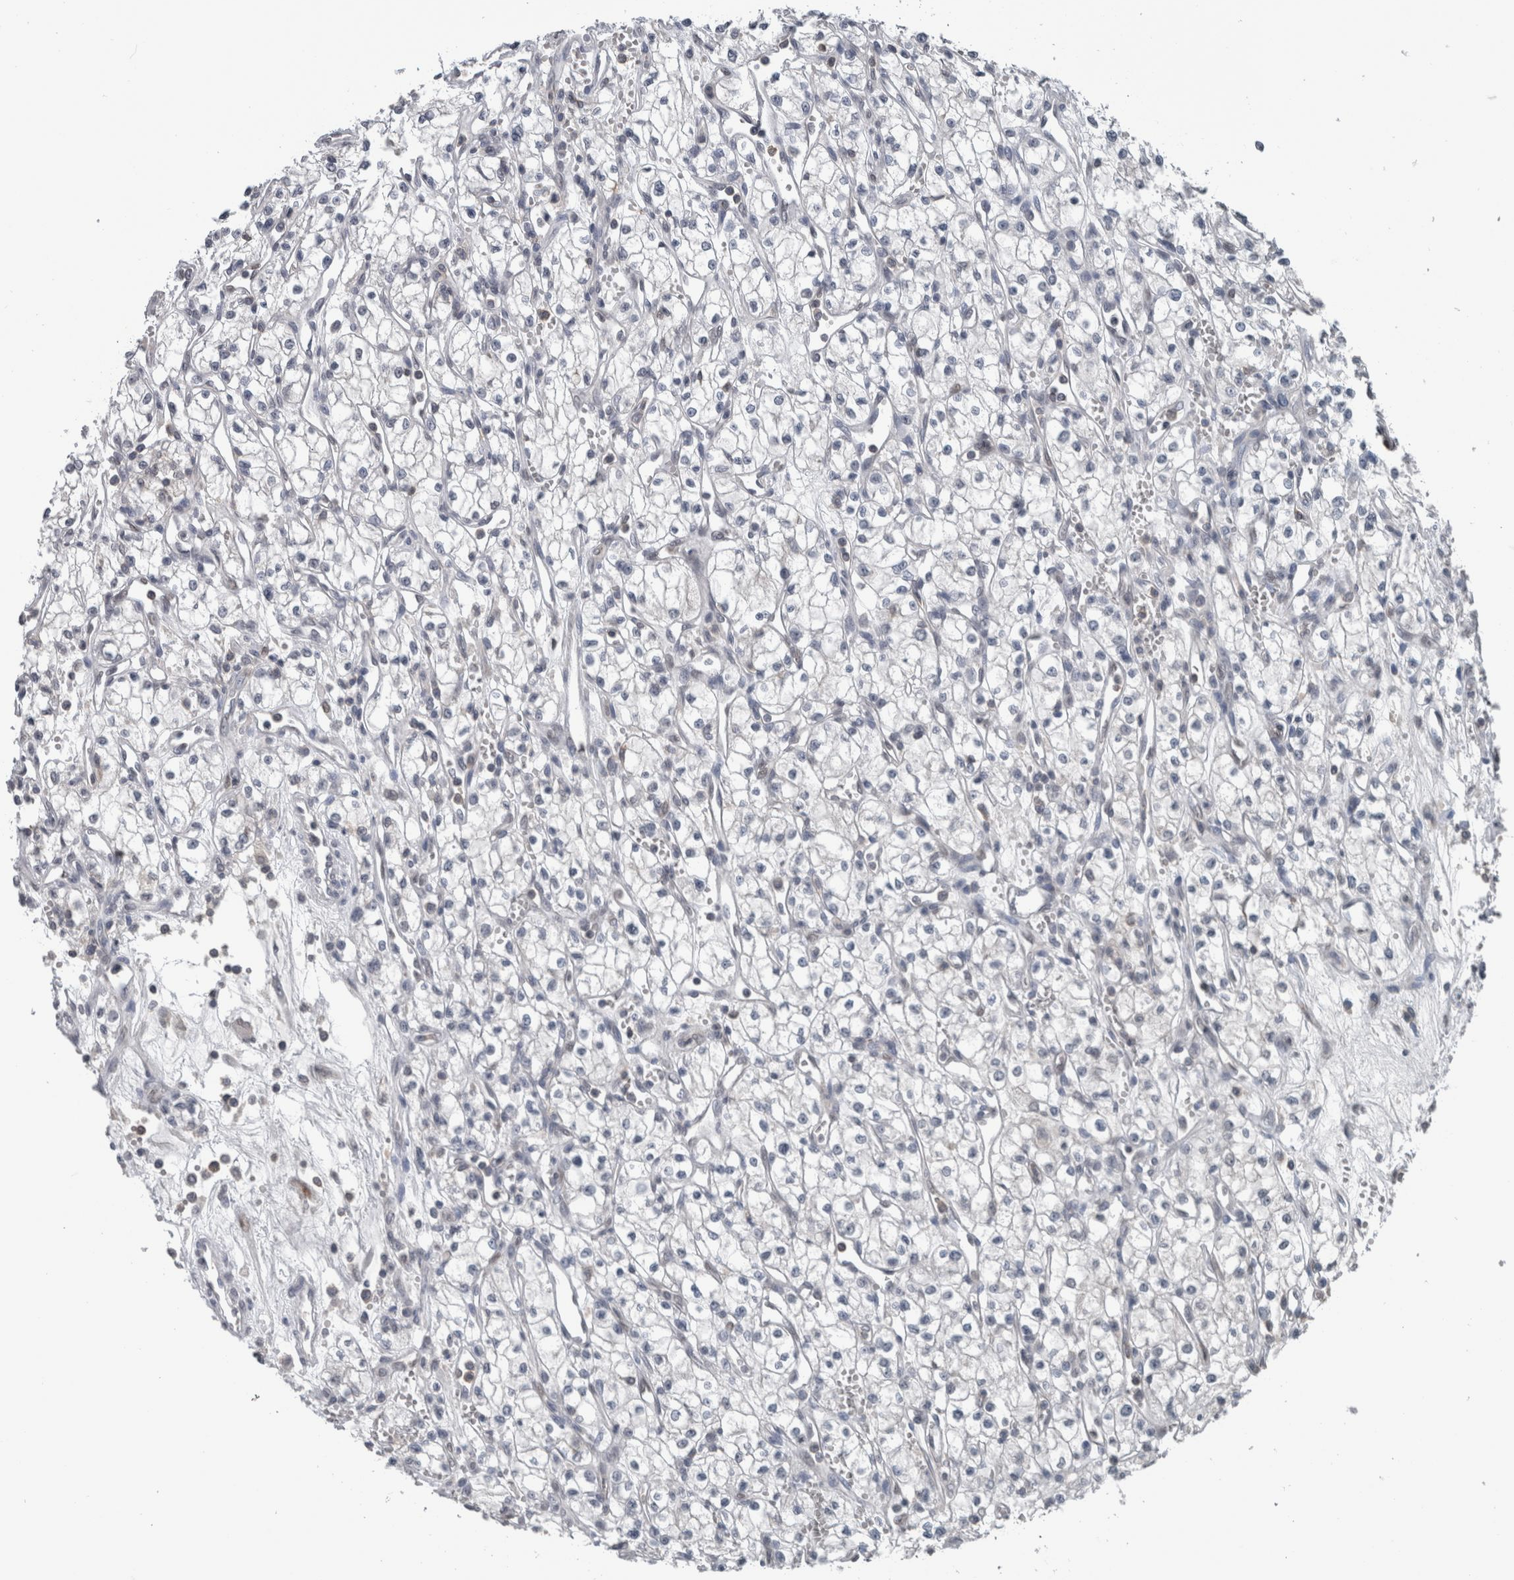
{"staining": {"intensity": "negative", "quantity": "none", "location": "none"}, "tissue": "renal cancer", "cell_type": "Tumor cells", "image_type": "cancer", "snomed": [{"axis": "morphology", "description": "Adenocarcinoma, NOS"}, {"axis": "topography", "description": "Kidney"}], "caption": "High power microscopy image of an immunohistochemistry histopathology image of renal adenocarcinoma, revealing no significant expression in tumor cells. The staining is performed using DAB brown chromogen with nuclei counter-stained in using hematoxylin.", "gene": "MAFF", "patient": {"sex": "male", "age": 59}}